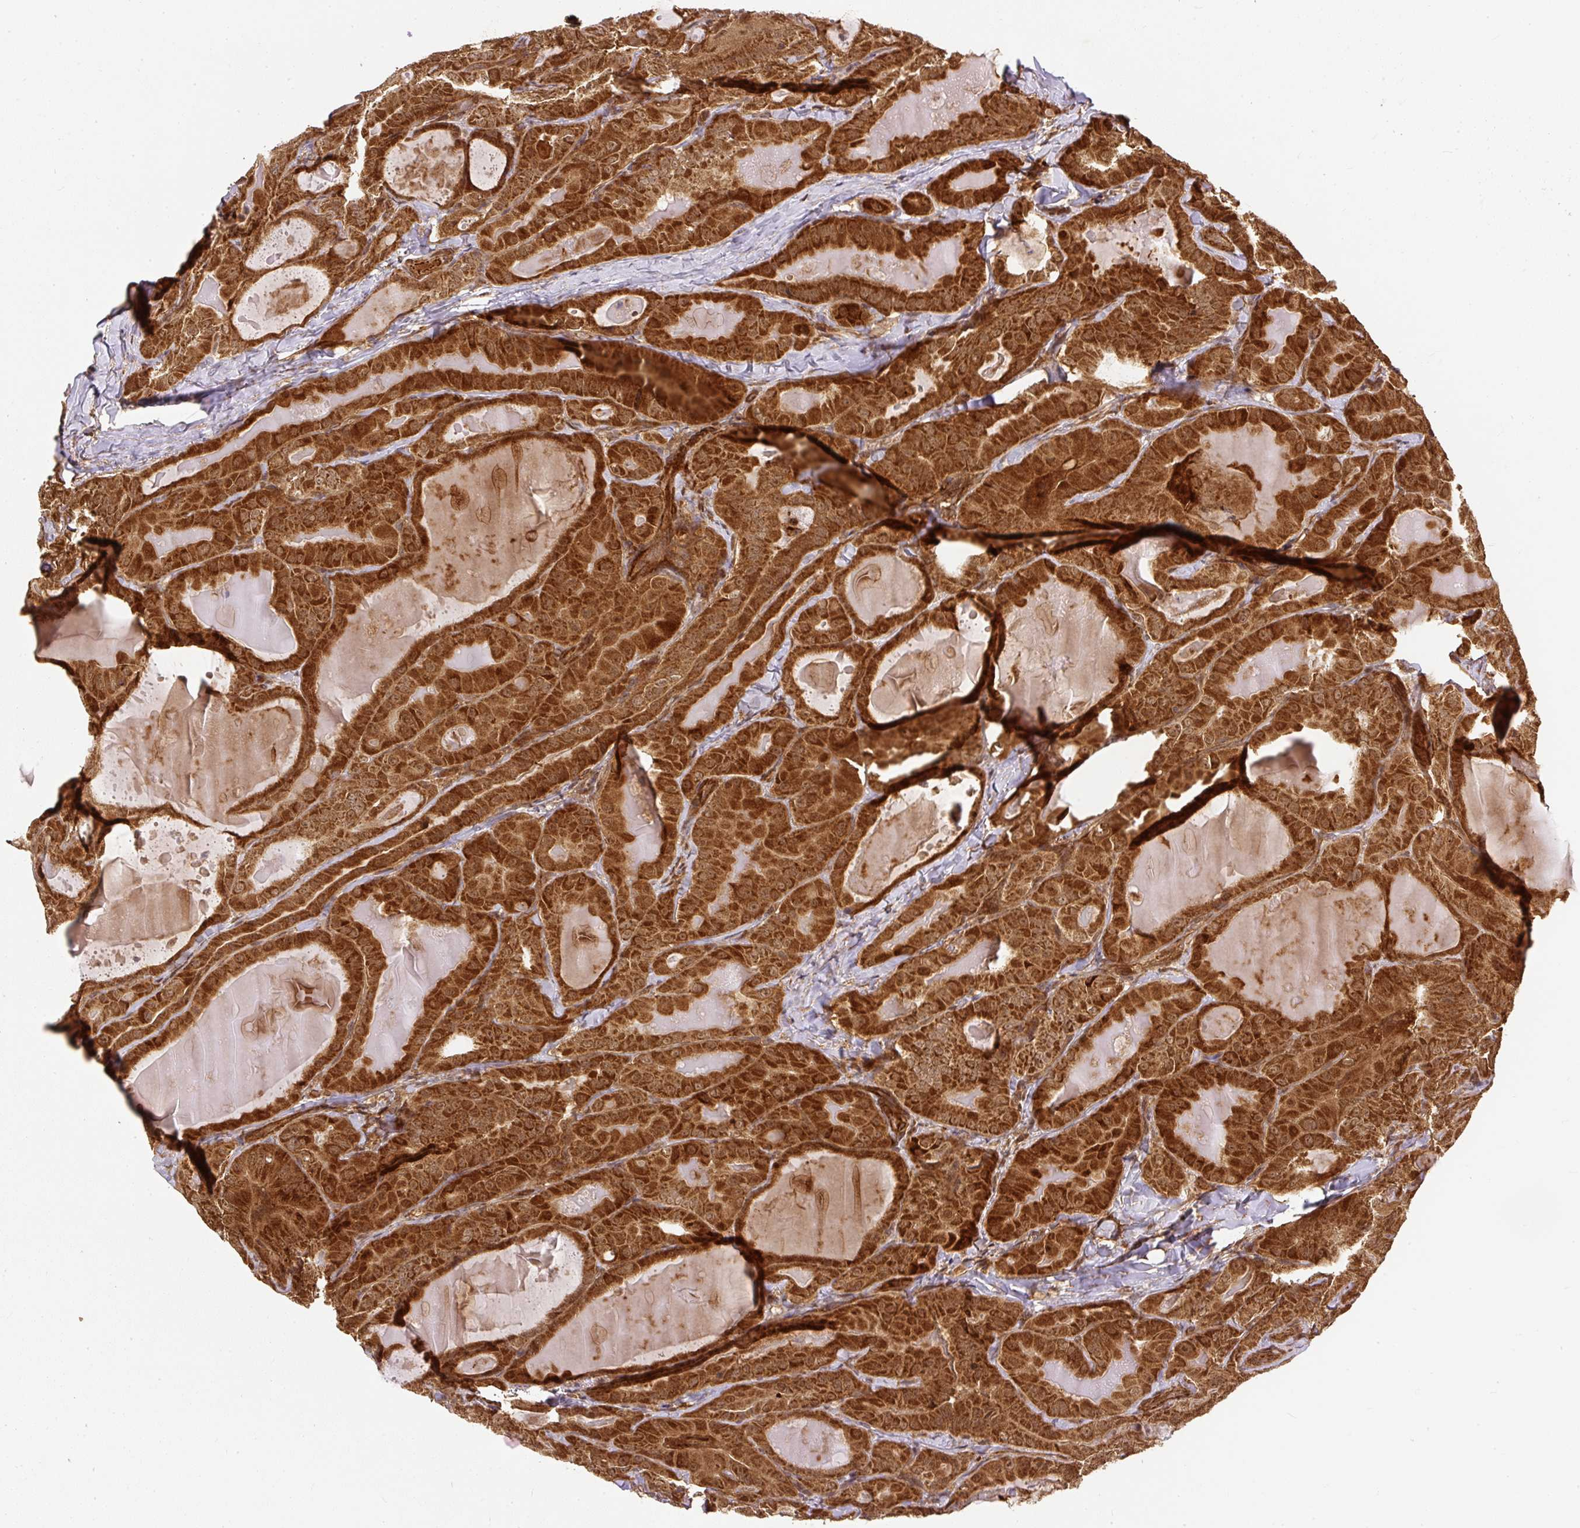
{"staining": {"intensity": "strong", "quantity": ">75%", "location": "cytoplasmic/membranous"}, "tissue": "thyroid cancer", "cell_type": "Tumor cells", "image_type": "cancer", "snomed": [{"axis": "morphology", "description": "Papillary adenocarcinoma, NOS"}, {"axis": "topography", "description": "Thyroid gland"}], "caption": "The immunohistochemical stain shows strong cytoplasmic/membranous expression in tumor cells of papillary adenocarcinoma (thyroid) tissue.", "gene": "PSMD1", "patient": {"sex": "female", "age": 68}}